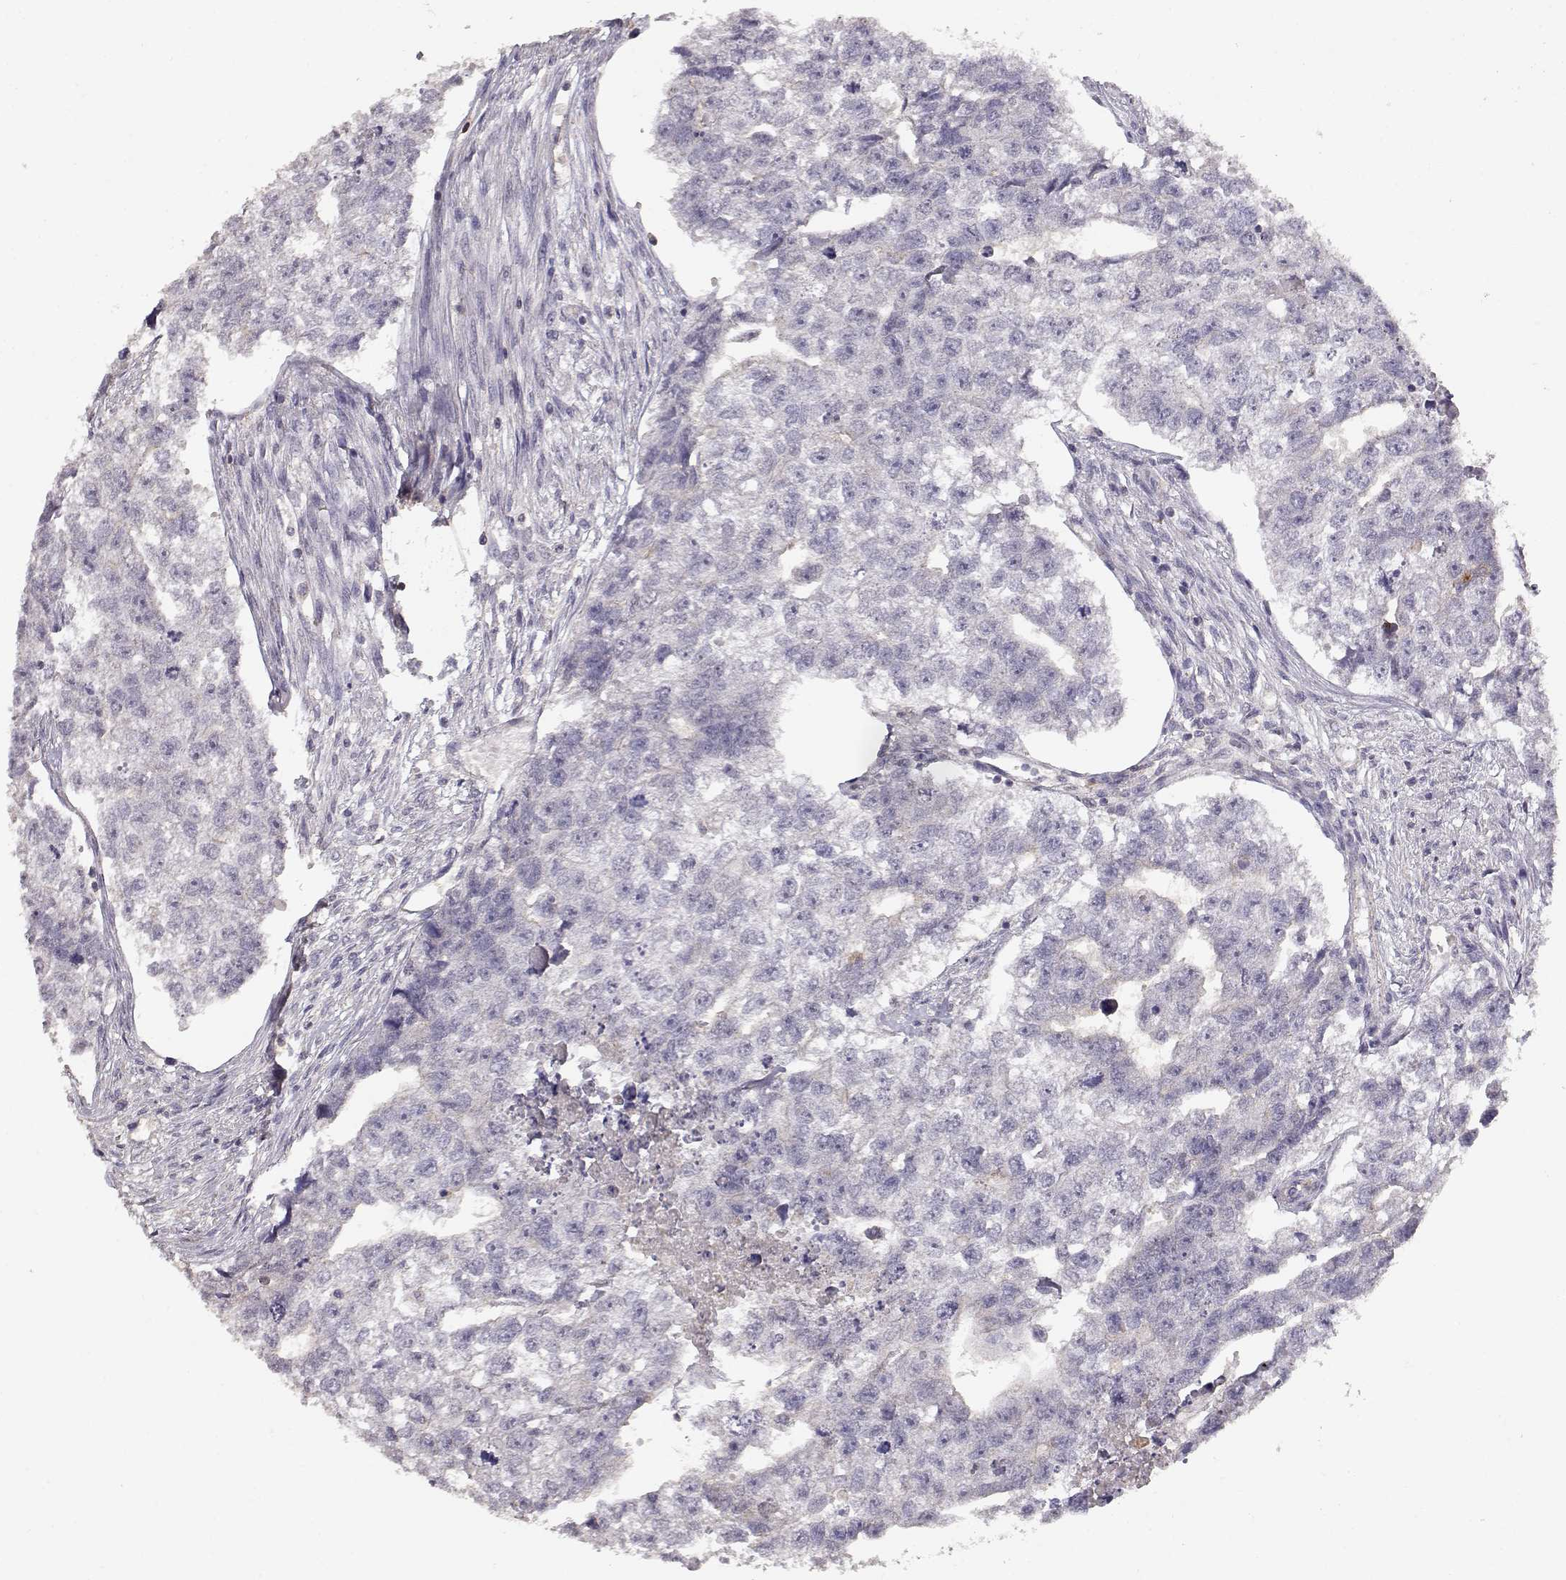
{"staining": {"intensity": "negative", "quantity": "none", "location": "none"}, "tissue": "testis cancer", "cell_type": "Tumor cells", "image_type": "cancer", "snomed": [{"axis": "morphology", "description": "Carcinoma, Embryonal, NOS"}, {"axis": "morphology", "description": "Teratoma, malignant, NOS"}, {"axis": "topography", "description": "Testis"}], "caption": "Tumor cells are negative for protein expression in human testis cancer.", "gene": "TNFRSF10C", "patient": {"sex": "male", "age": 44}}